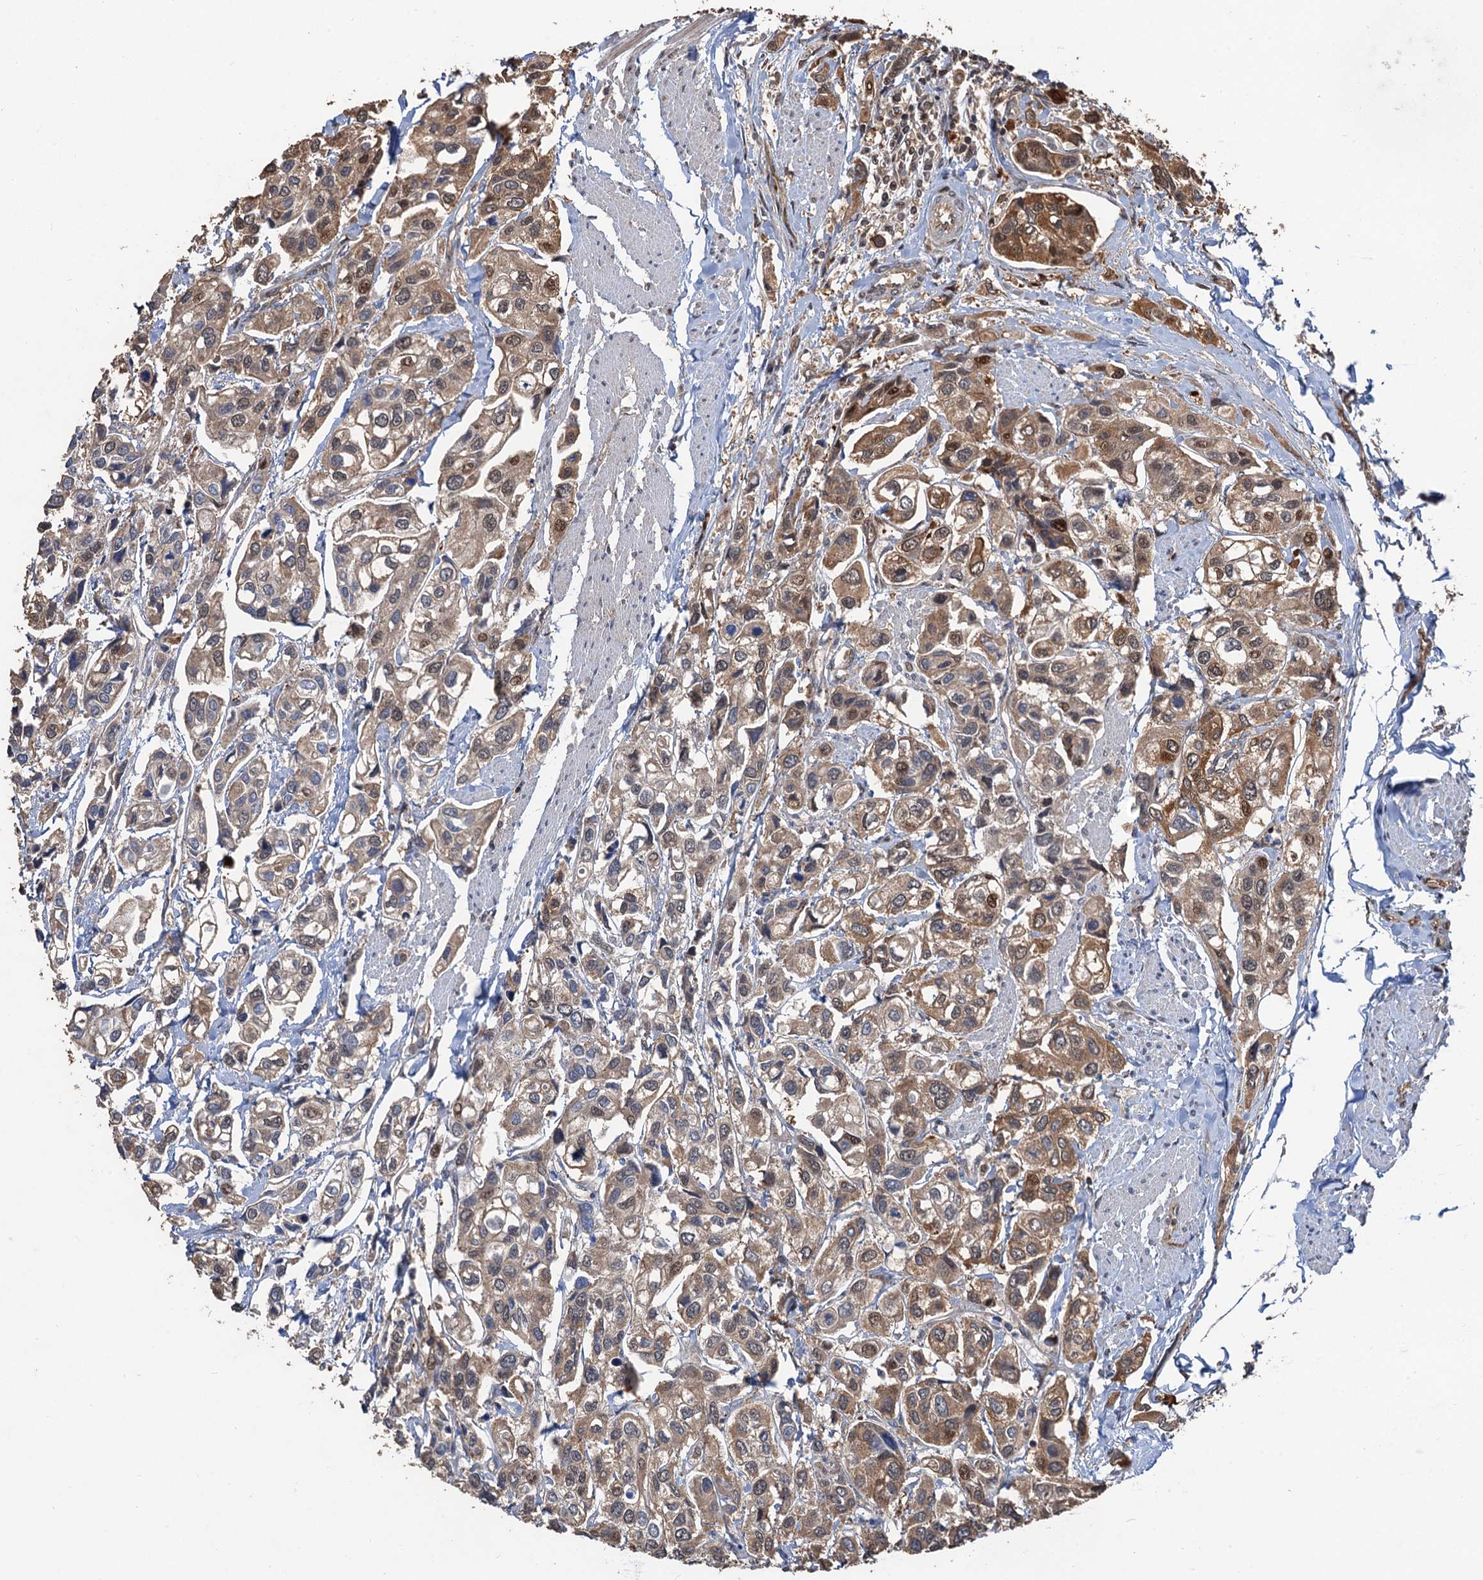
{"staining": {"intensity": "moderate", "quantity": ">75%", "location": "cytoplasmic/membranous"}, "tissue": "urothelial cancer", "cell_type": "Tumor cells", "image_type": "cancer", "snomed": [{"axis": "morphology", "description": "Urothelial carcinoma, High grade"}, {"axis": "topography", "description": "Urinary bladder"}], "caption": "Immunohistochemical staining of high-grade urothelial carcinoma demonstrates medium levels of moderate cytoplasmic/membranous protein positivity in approximately >75% of tumor cells.", "gene": "DEXI", "patient": {"sex": "male", "age": 67}}